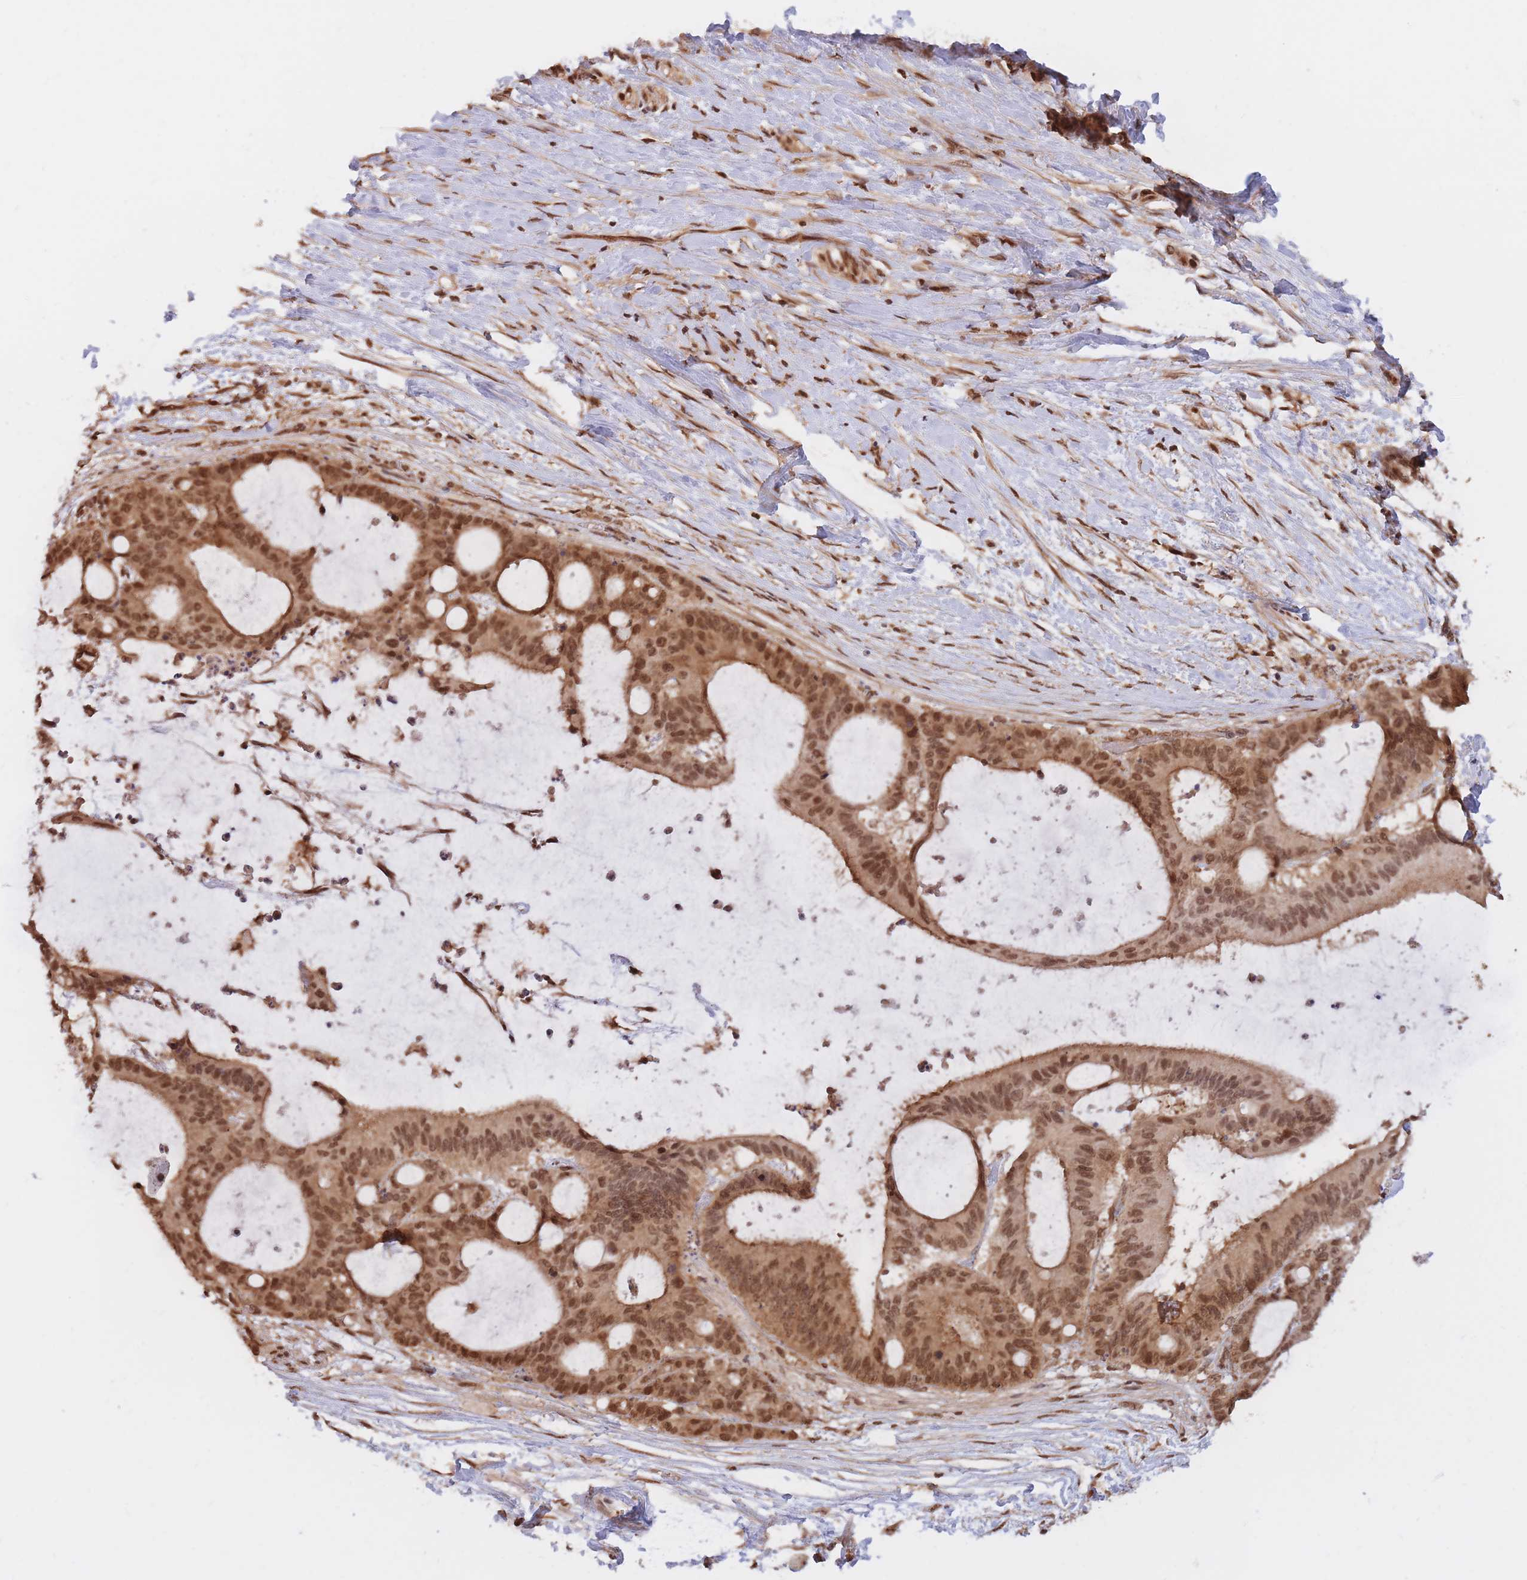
{"staining": {"intensity": "moderate", "quantity": ">75%", "location": "cytoplasmic/membranous,nuclear"}, "tissue": "liver cancer", "cell_type": "Tumor cells", "image_type": "cancer", "snomed": [{"axis": "morphology", "description": "Normal tissue, NOS"}, {"axis": "morphology", "description": "Cholangiocarcinoma"}, {"axis": "topography", "description": "Liver"}, {"axis": "topography", "description": "Peripheral nerve tissue"}], "caption": "The histopathology image reveals immunohistochemical staining of liver cancer. There is moderate cytoplasmic/membranous and nuclear staining is seen in approximately >75% of tumor cells.", "gene": "SRA1", "patient": {"sex": "female", "age": 73}}